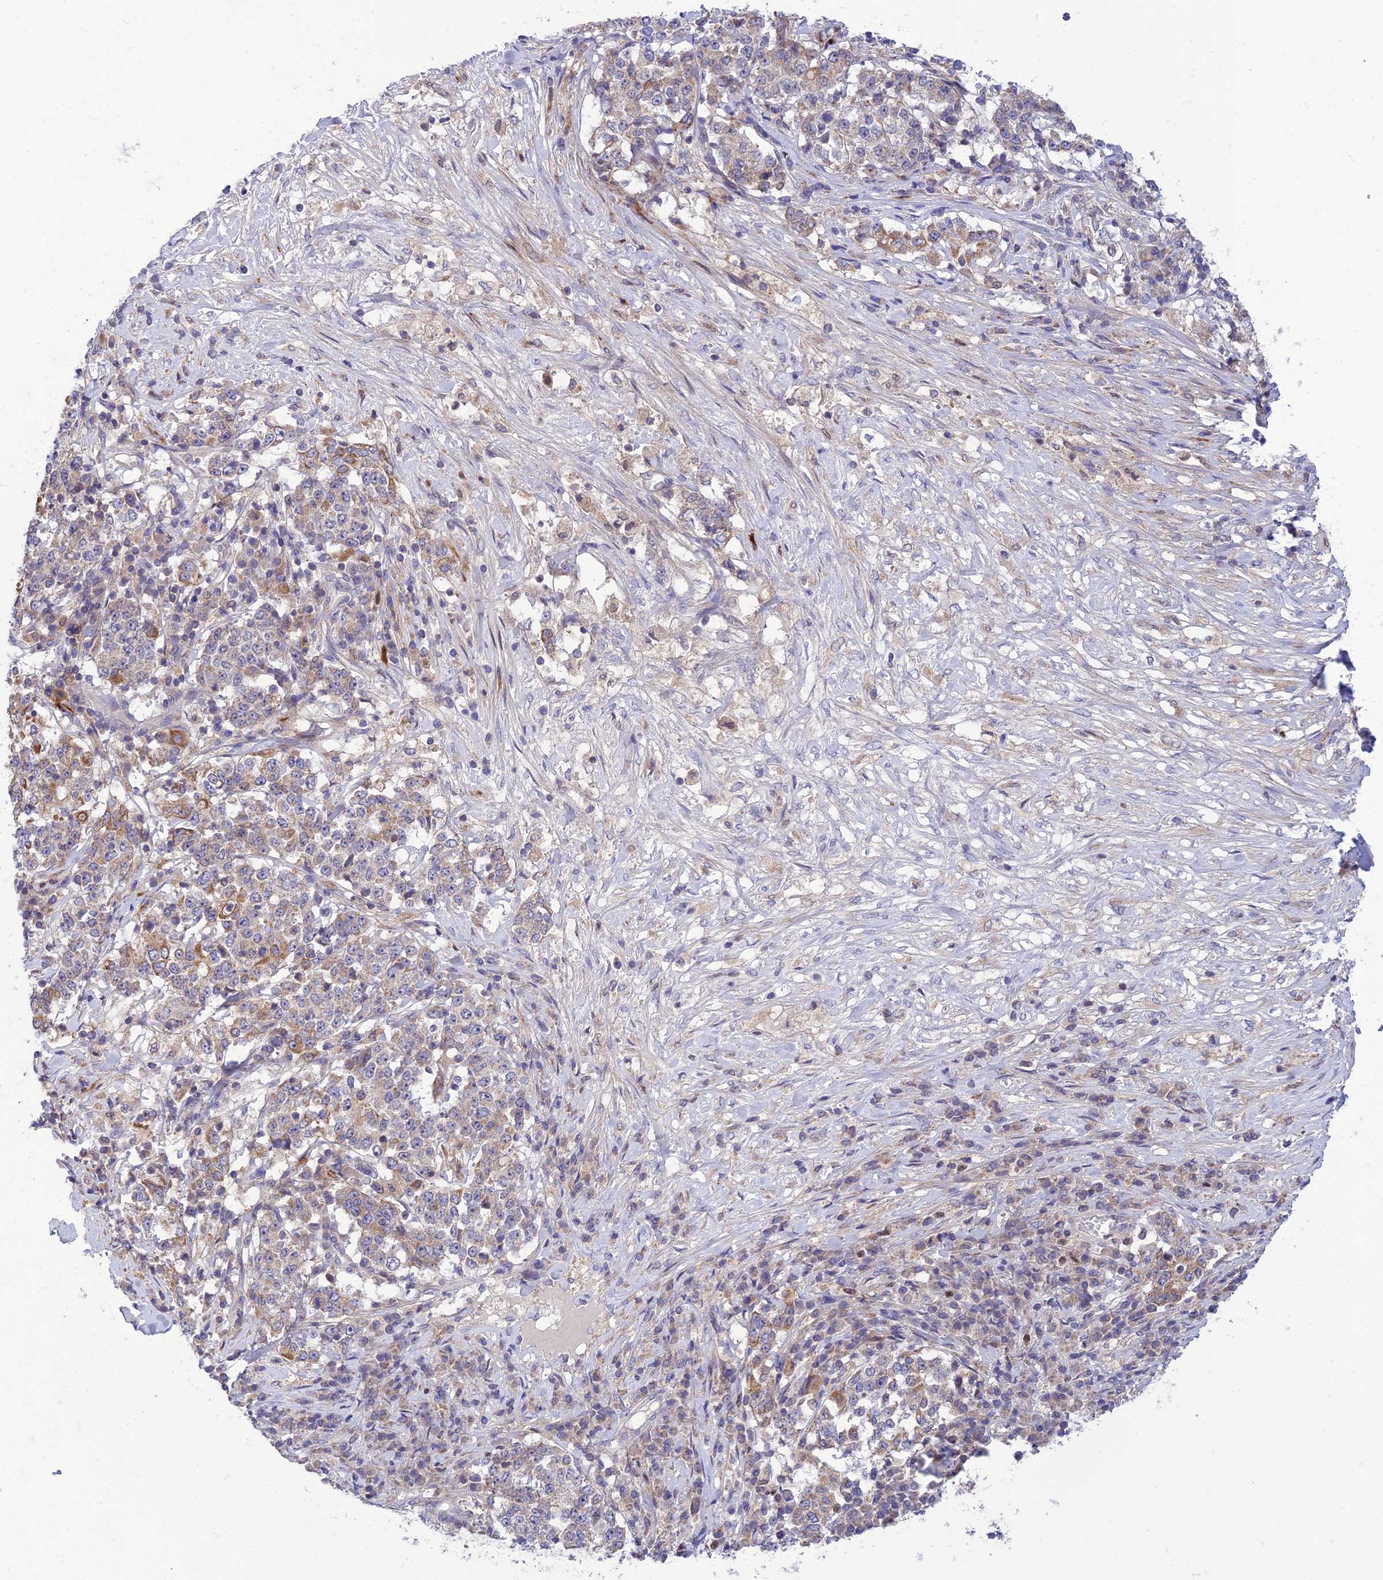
{"staining": {"intensity": "moderate", "quantity": "<25%", "location": "cytoplasmic/membranous"}, "tissue": "stomach cancer", "cell_type": "Tumor cells", "image_type": "cancer", "snomed": [{"axis": "morphology", "description": "Adenocarcinoma, NOS"}, {"axis": "topography", "description": "Stomach"}], "caption": "A low amount of moderate cytoplasmic/membranous expression is appreciated in about <25% of tumor cells in adenocarcinoma (stomach) tissue. The protein of interest is stained brown, and the nuclei are stained in blue (DAB IHC with brightfield microscopy, high magnification).", "gene": "IRAK3", "patient": {"sex": "male", "age": 59}}